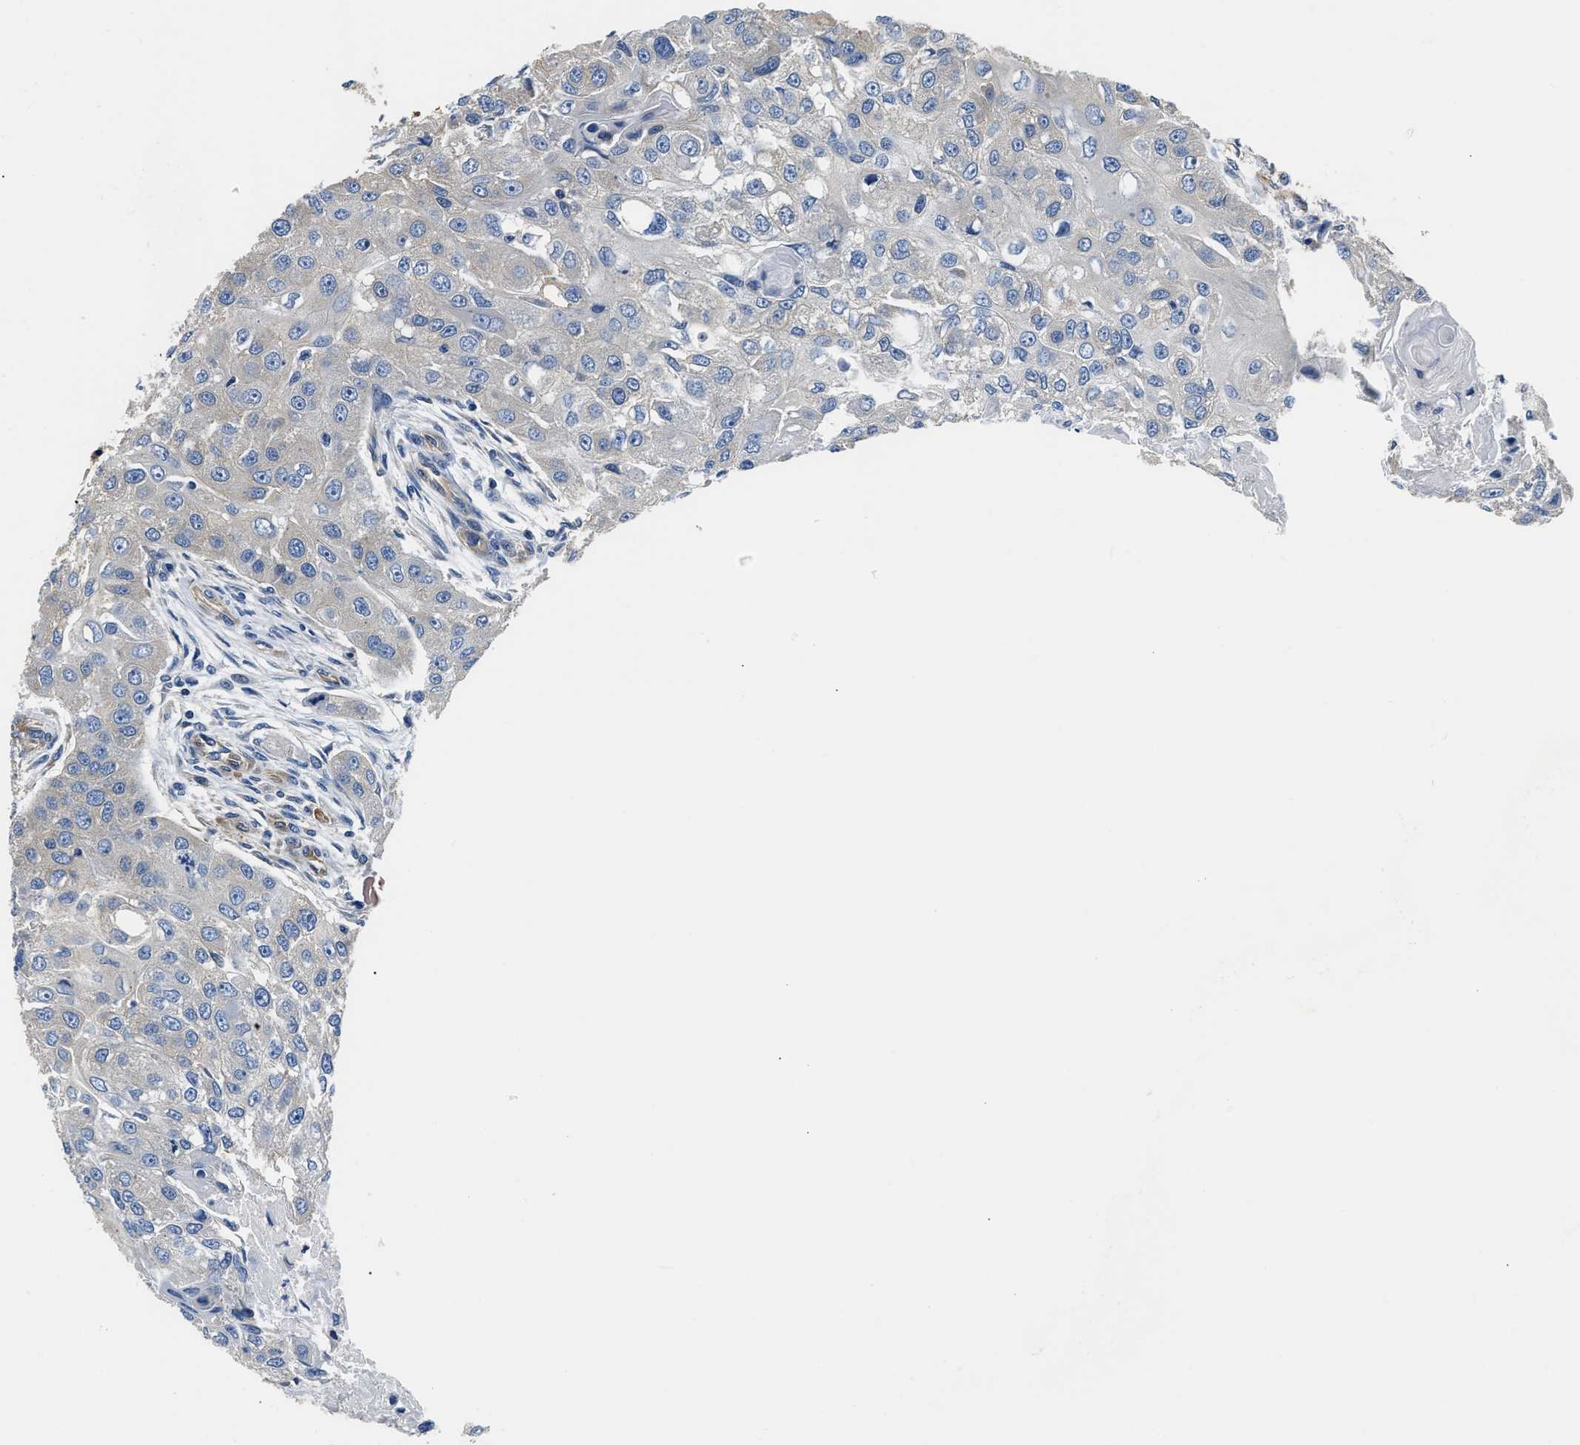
{"staining": {"intensity": "negative", "quantity": "none", "location": "none"}, "tissue": "head and neck cancer", "cell_type": "Tumor cells", "image_type": "cancer", "snomed": [{"axis": "morphology", "description": "Normal tissue, NOS"}, {"axis": "morphology", "description": "Squamous cell carcinoma, NOS"}, {"axis": "topography", "description": "Skeletal muscle"}, {"axis": "topography", "description": "Head-Neck"}], "caption": "This photomicrograph is of head and neck cancer (squamous cell carcinoma) stained with immunohistochemistry (IHC) to label a protein in brown with the nuclei are counter-stained blue. There is no expression in tumor cells. The staining was performed using DAB (3,3'-diaminobenzidine) to visualize the protein expression in brown, while the nuclei were stained in blue with hematoxylin (Magnification: 20x).", "gene": "CSDE1", "patient": {"sex": "male", "age": 51}}